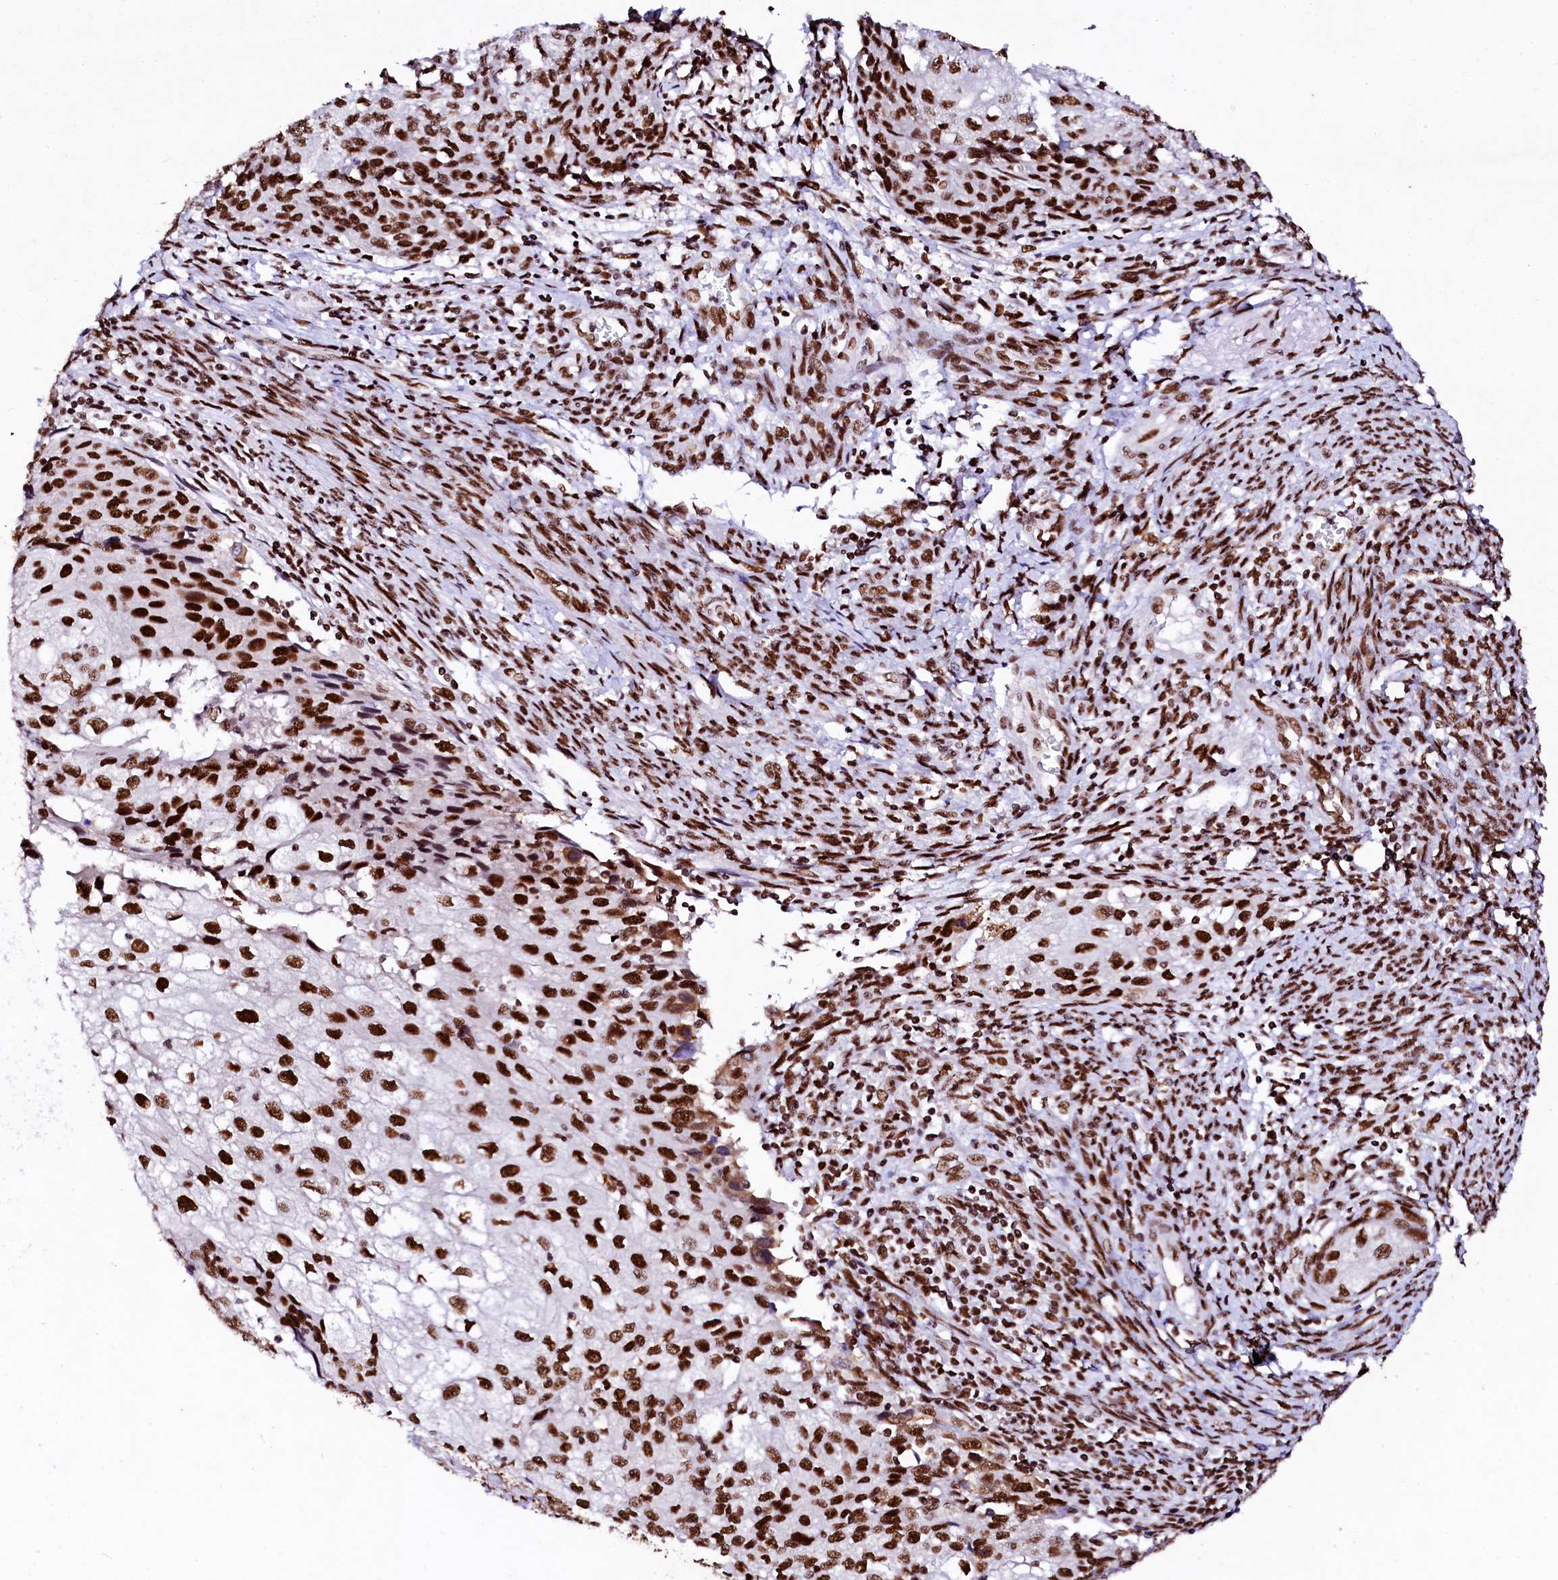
{"staining": {"intensity": "strong", "quantity": ">75%", "location": "nuclear"}, "tissue": "cervical cancer", "cell_type": "Tumor cells", "image_type": "cancer", "snomed": [{"axis": "morphology", "description": "Squamous cell carcinoma, NOS"}, {"axis": "topography", "description": "Cervix"}], "caption": "Immunohistochemical staining of cervical cancer displays strong nuclear protein staining in about >75% of tumor cells.", "gene": "CPSF6", "patient": {"sex": "female", "age": 67}}